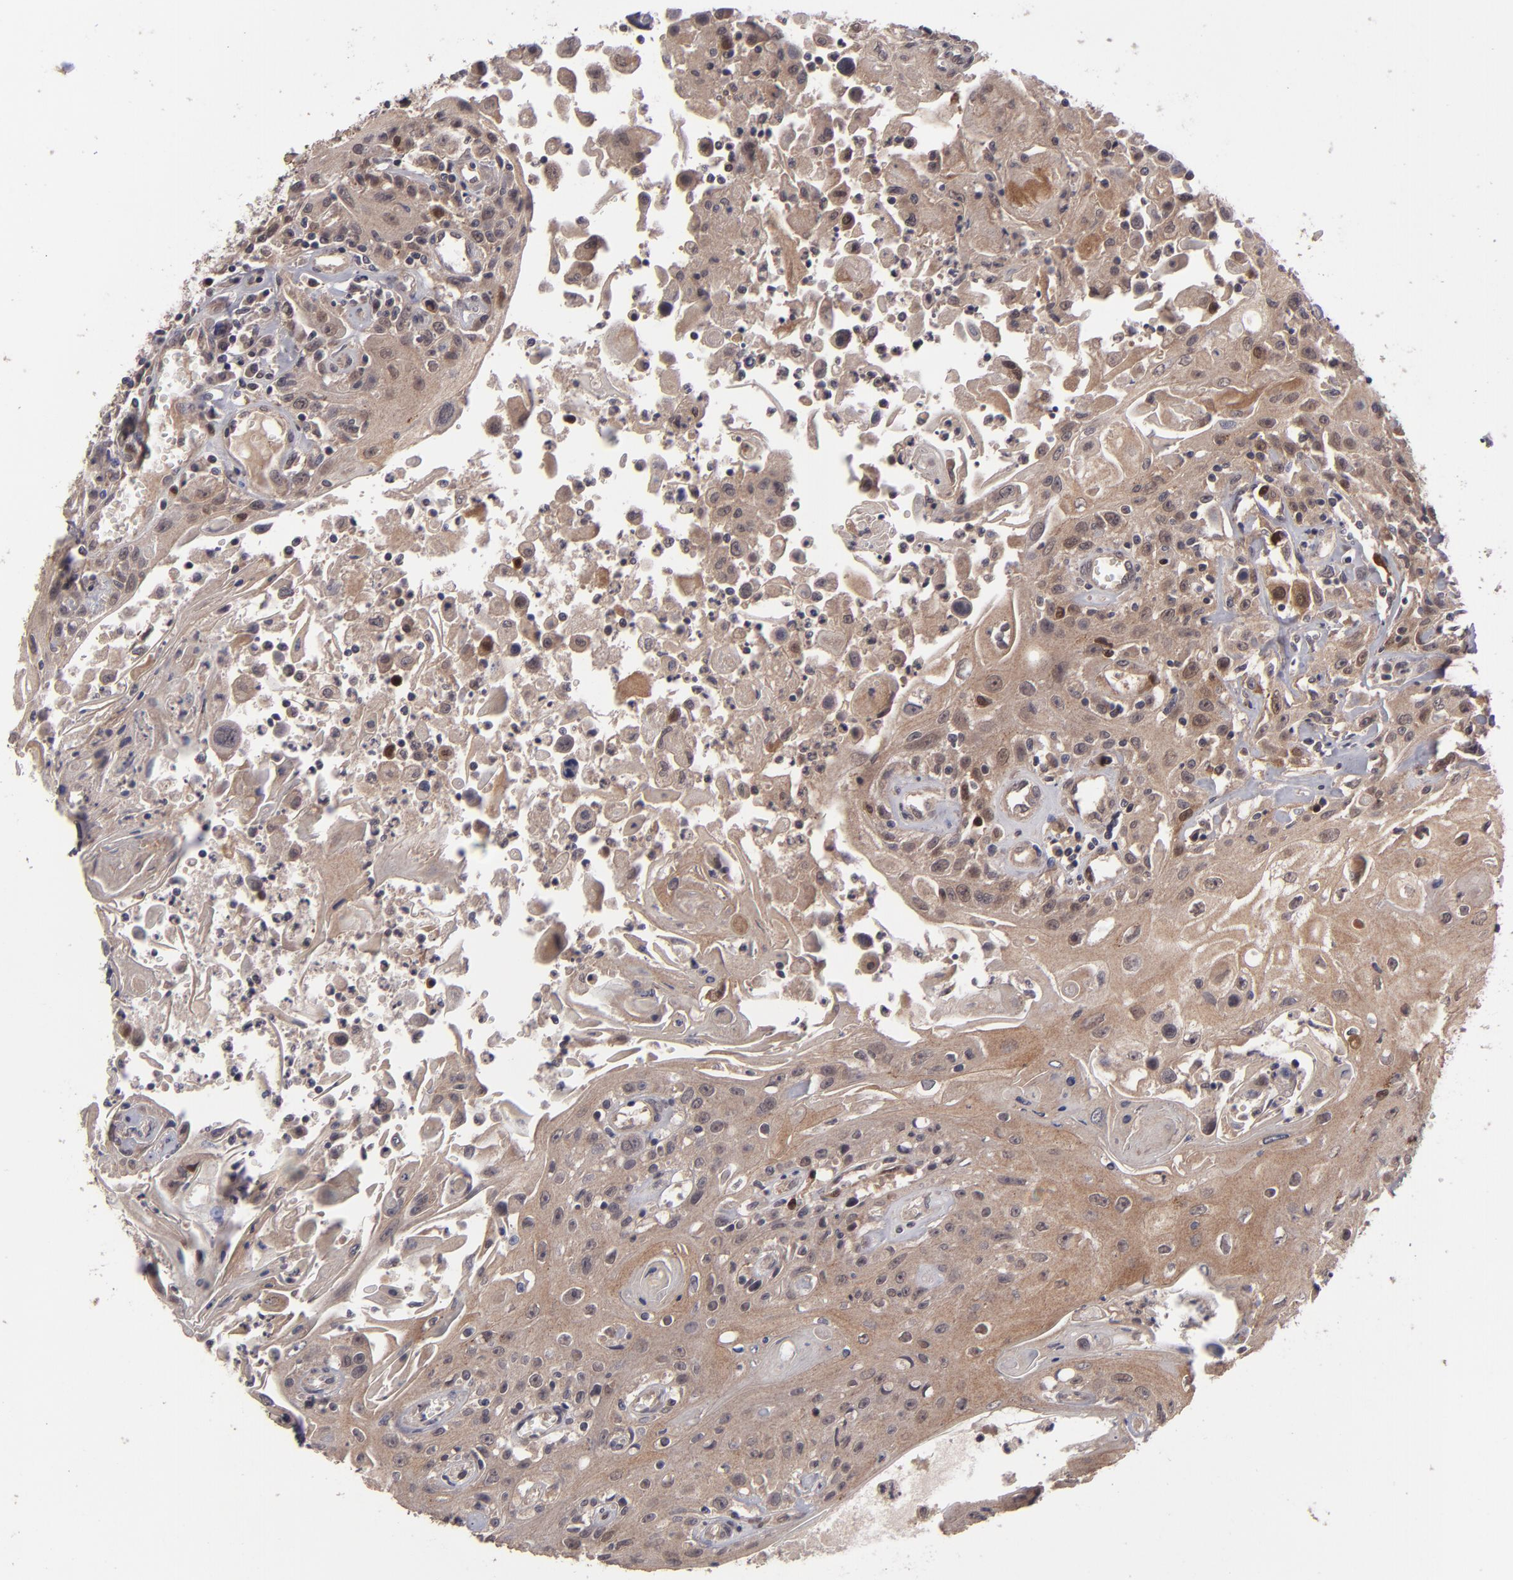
{"staining": {"intensity": "moderate", "quantity": ">75%", "location": "cytoplasmic/membranous"}, "tissue": "head and neck cancer", "cell_type": "Tumor cells", "image_type": "cancer", "snomed": [{"axis": "morphology", "description": "Squamous cell carcinoma, NOS"}, {"axis": "topography", "description": "Oral tissue"}, {"axis": "topography", "description": "Head-Neck"}], "caption": "About >75% of tumor cells in head and neck cancer (squamous cell carcinoma) show moderate cytoplasmic/membranous protein staining as visualized by brown immunohistochemical staining.", "gene": "TYMS", "patient": {"sex": "female", "age": 76}}